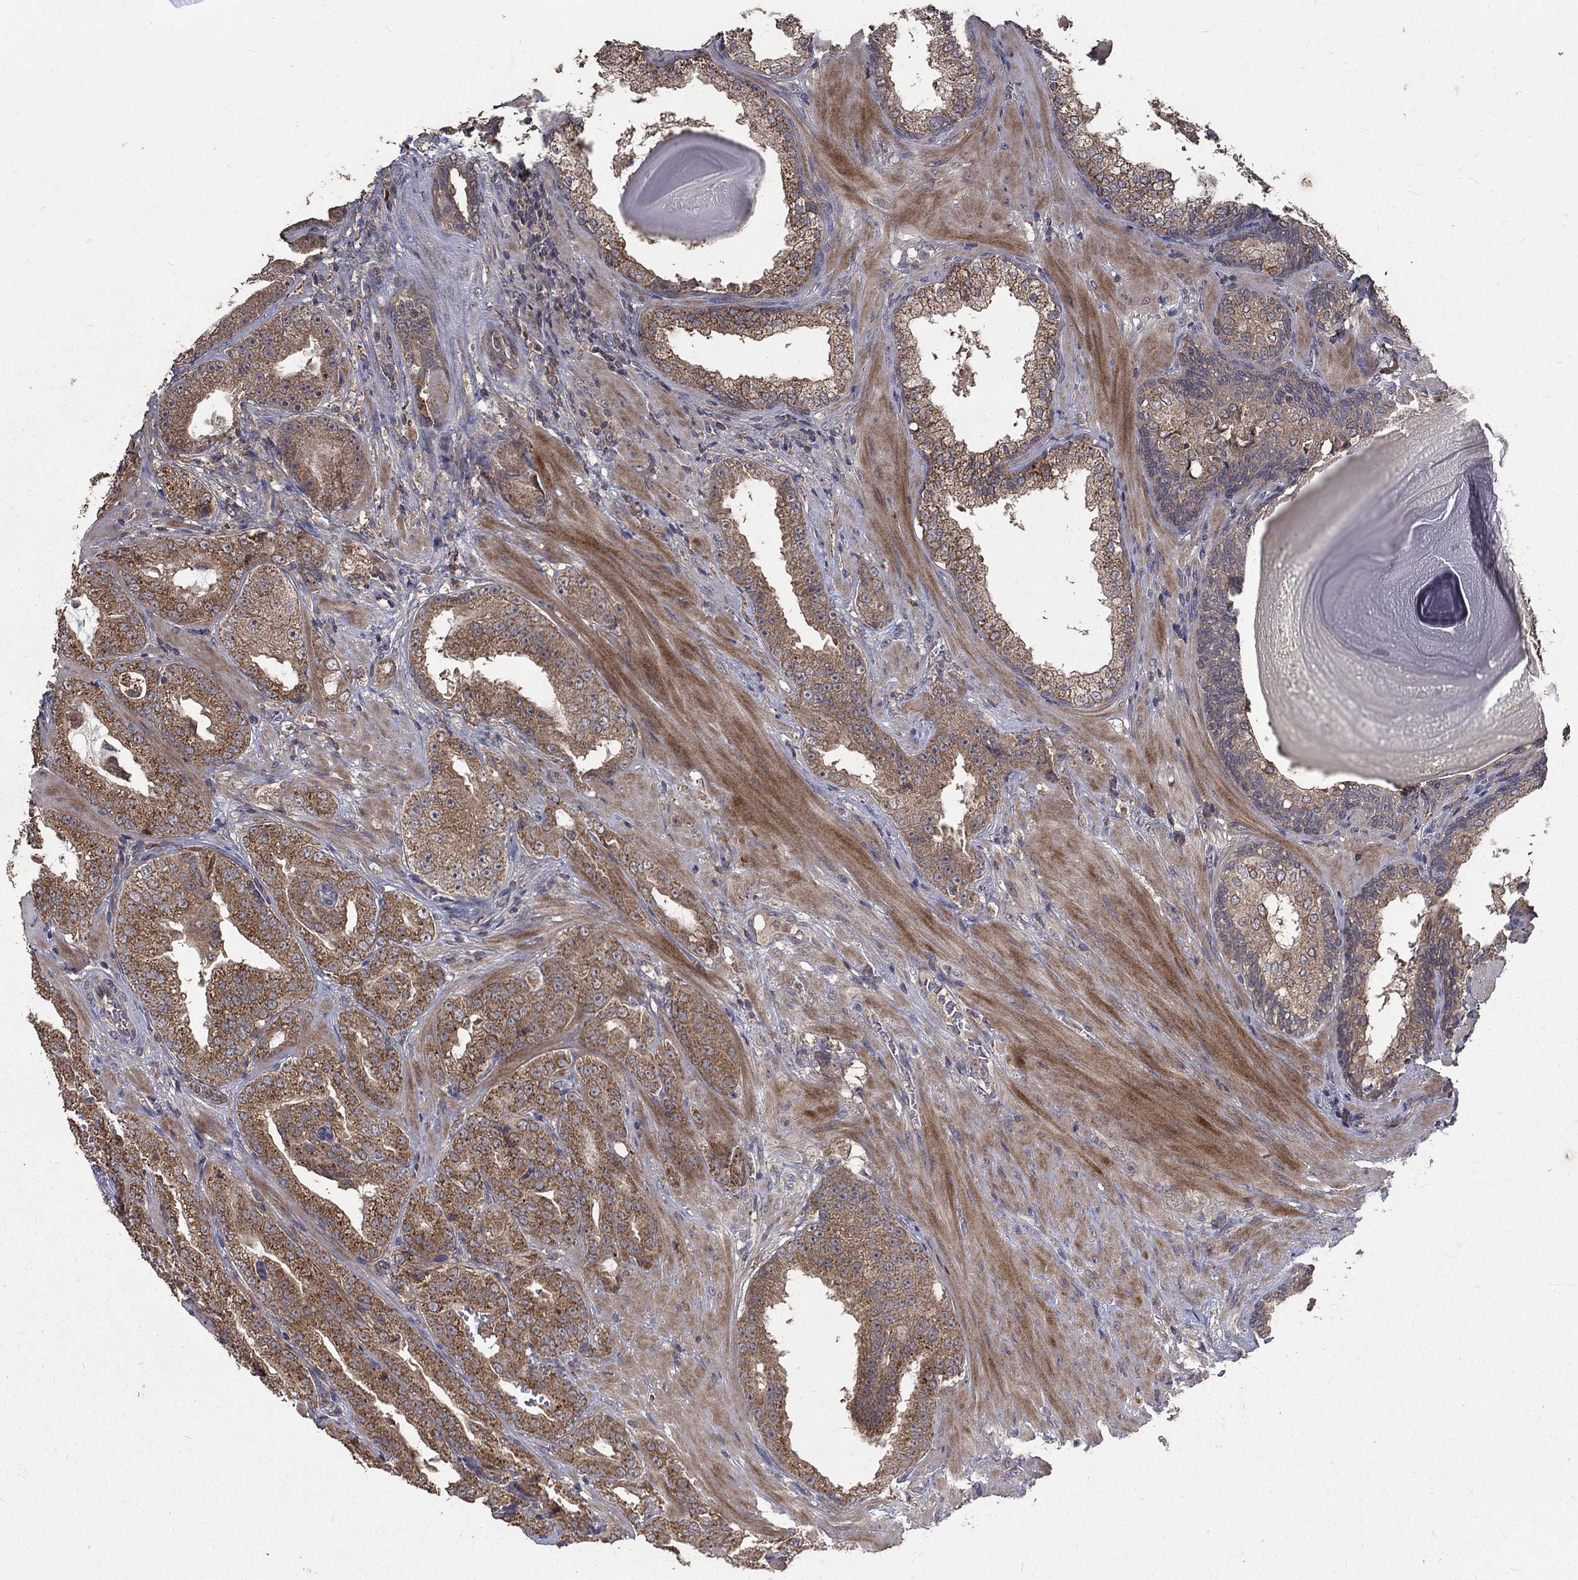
{"staining": {"intensity": "moderate", "quantity": ">75%", "location": "cytoplasmic/membranous"}, "tissue": "prostate cancer", "cell_type": "Tumor cells", "image_type": "cancer", "snomed": [{"axis": "morphology", "description": "Adenocarcinoma, Low grade"}, {"axis": "topography", "description": "Prostate"}], "caption": "Immunohistochemical staining of human prostate adenocarcinoma (low-grade) shows medium levels of moderate cytoplasmic/membranous protein expression in about >75% of tumor cells.", "gene": "C17orf75", "patient": {"sex": "male", "age": 62}}